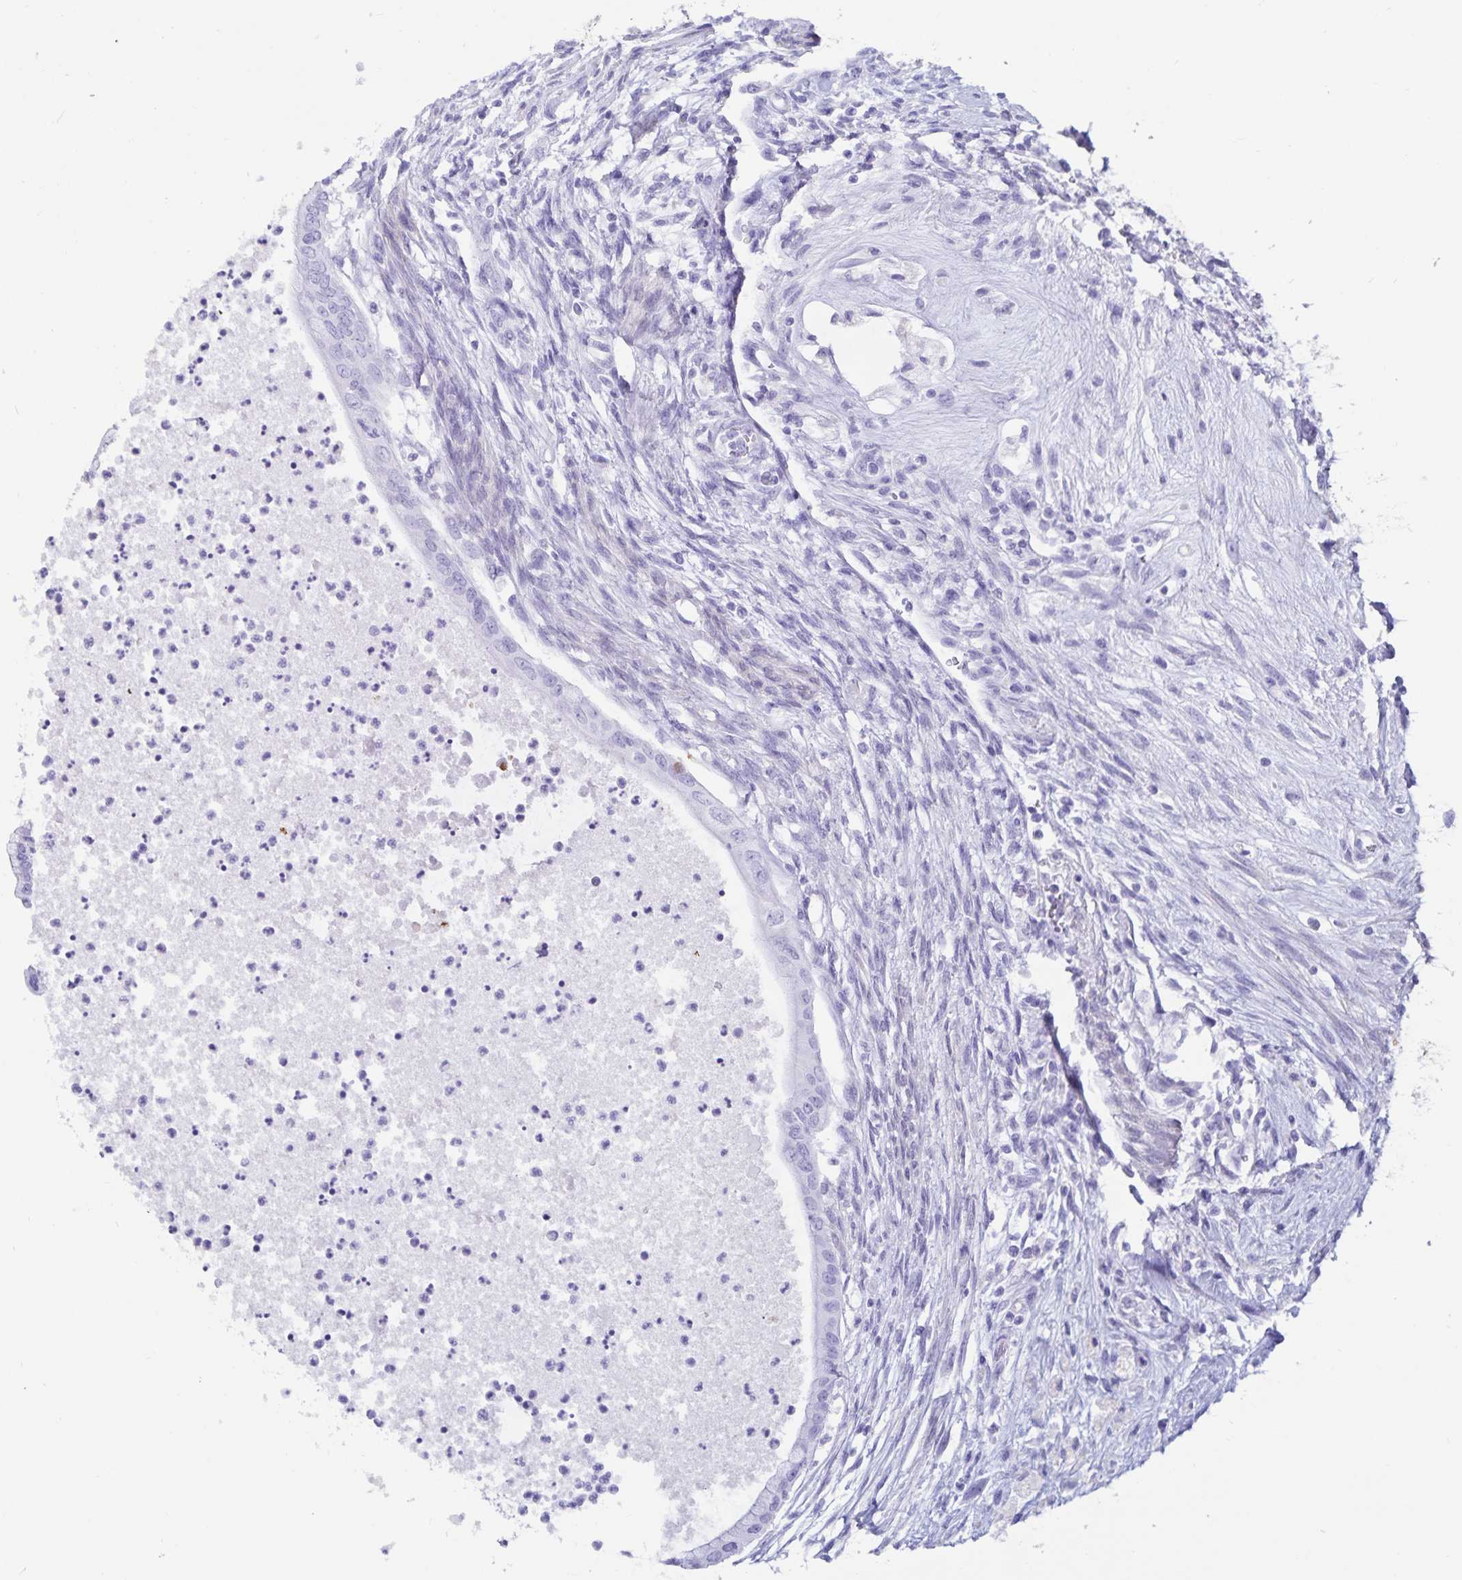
{"staining": {"intensity": "negative", "quantity": "none", "location": "none"}, "tissue": "testis cancer", "cell_type": "Tumor cells", "image_type": "cancer", "snomed": [{"axis": "morphology", "description": "Carcinoma, Embryonal, NOS"}, {"axis": "topography", "description": "Testis"}], "caption": "Histopathology image shows no significant protein staining in tumor cells of testis cancer (embryonal carcinoma).", "gene": "GPR137", "patient": {"sex": "male", "age": 37}}